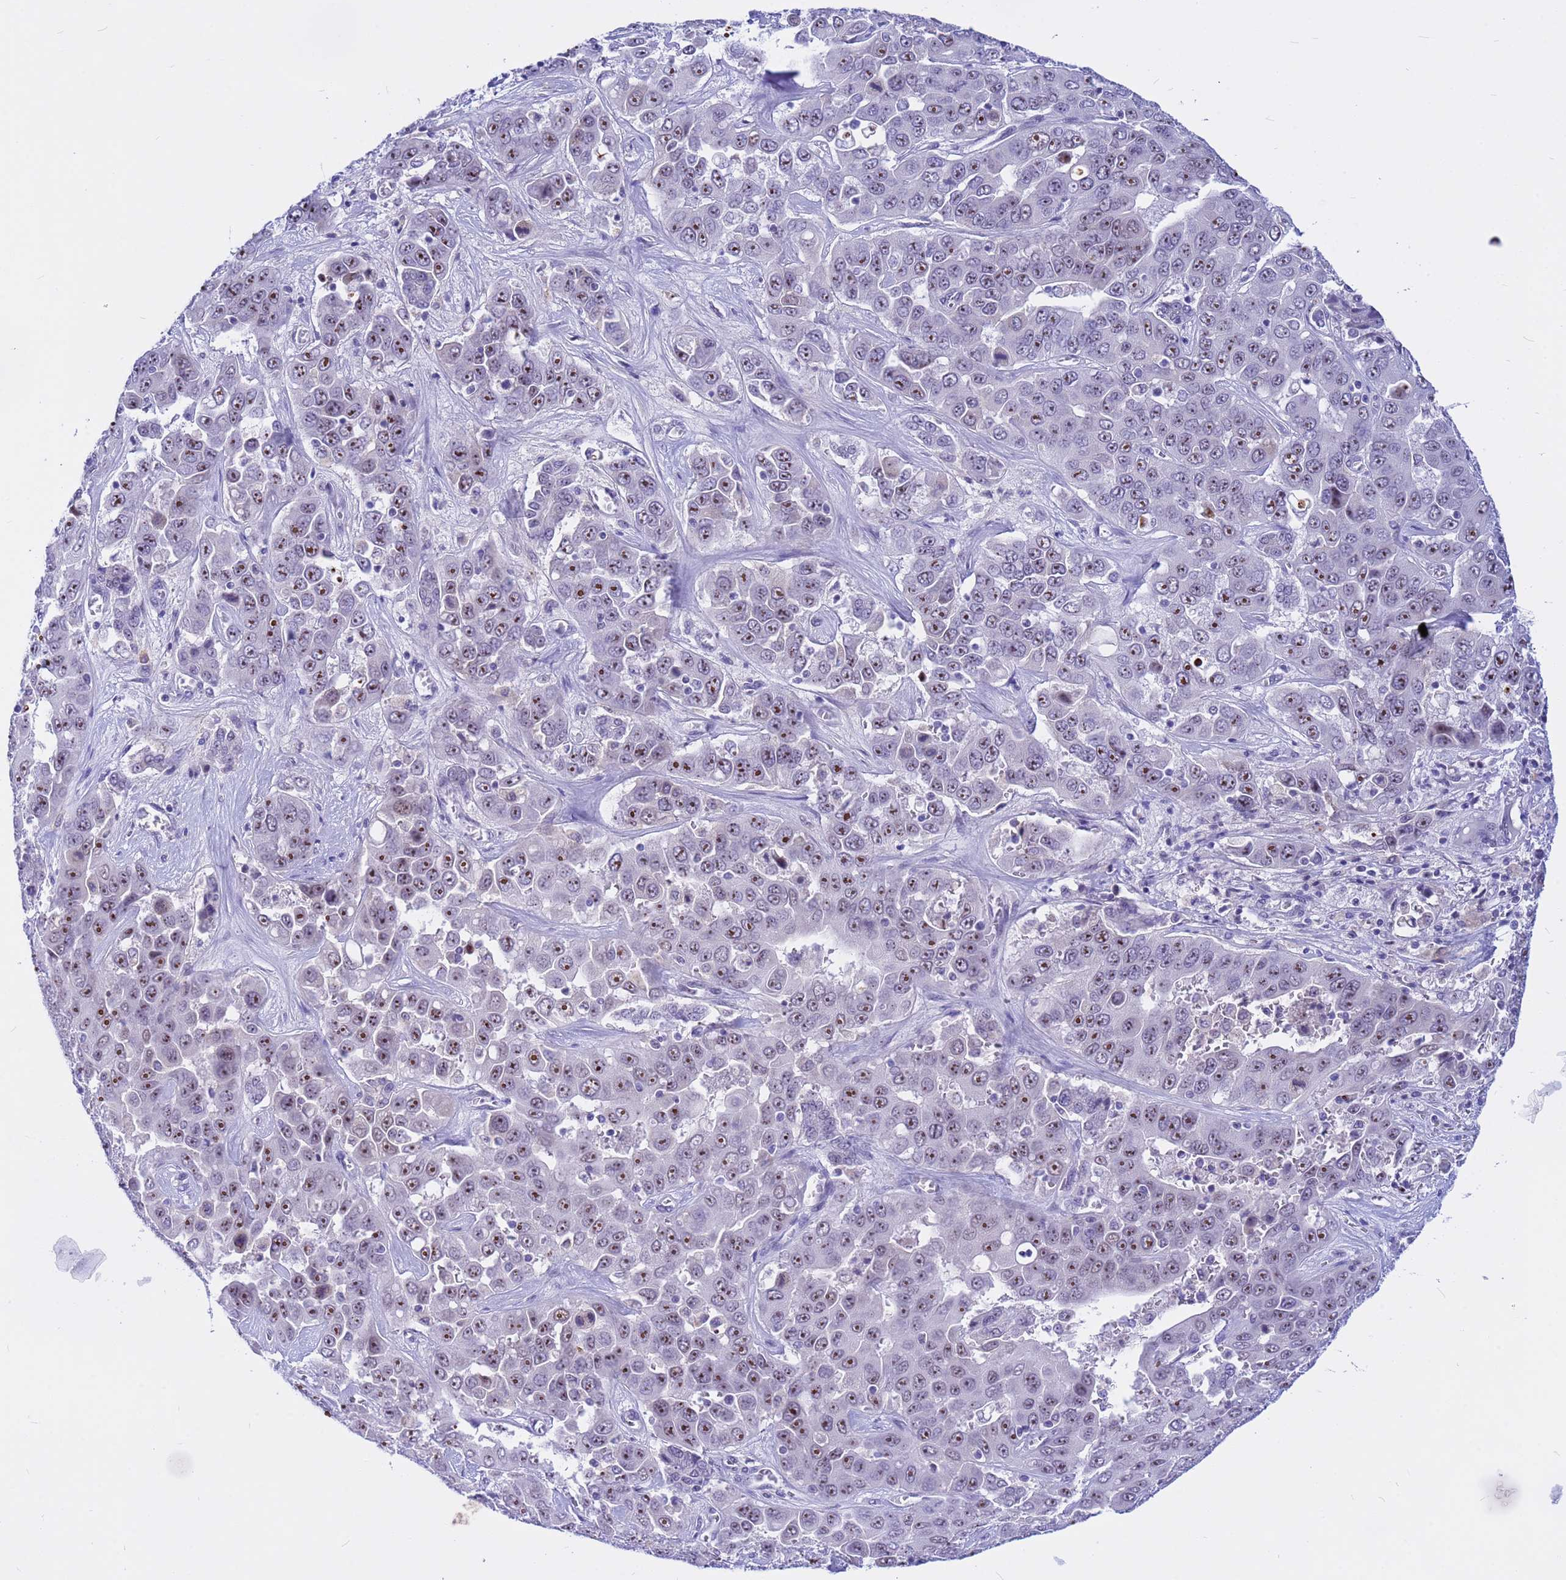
{"staining": {"intensity": "moderate", "quantity": ">75%", "location": "nuclear"}, "tissue": "liver cancer", "cell_type": "Tumor cells", "image_type": "cancer", "snomed": [{"axis": "morphology", "description": "Cholangiocarcinoma"}, {"axis": "topography", "description": "Liver"}], "caption": "Immunohistochemistry photomicrograph of human cholangiocarcinoma (liver) stained for a protein (brown), which displays medium levels of moderate nuclear expression in about >75% of tumor cells.", "gene": "DMRTC2", "patient": {"sex": "female", "age": 52}}